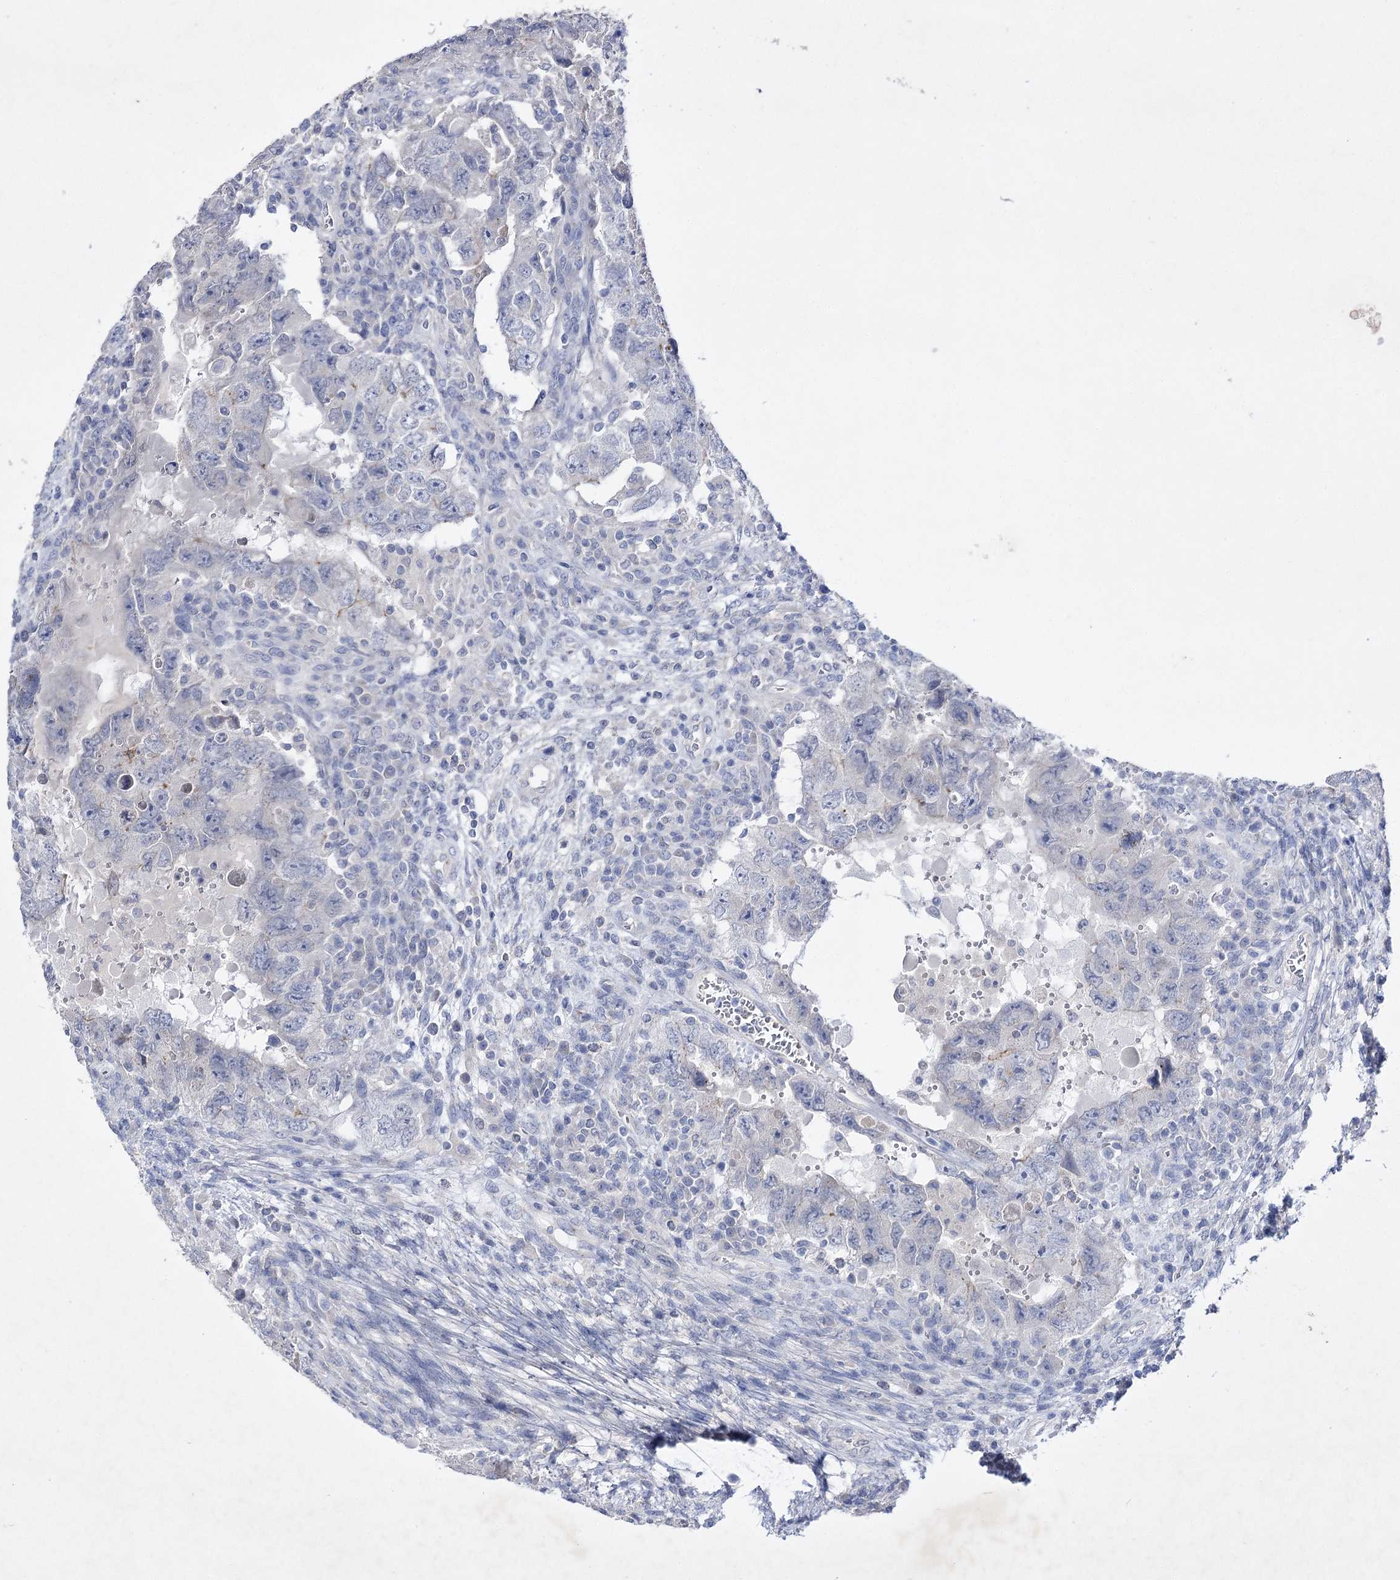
{"staining": {"intensity": "negative", "quantity": "none", "location": "none"}, "tissue": "testis cancer", "cell_type": "Tumor cells", "image_type": "cancer", "snomed": [{"axis": "morphology", "description": "Carcinoma, Embryonal, NOS"}, {"axis": "topography", "description": "Testis"}], "caption": "Immunohistochemistry micrograph of human testis cancer (embryonal carcinoma) stained for a protein (brown), which displays no positivity in tumor cells. Brightfield microscopy of immunohistochemistry (IHC) stained with DAB (3,3'-diaminobenzidine) (brown) and hematoxylin (blue), captured at high magnification.", "gene": "COX15", "patient": {"sex": "male", "age": 26}}